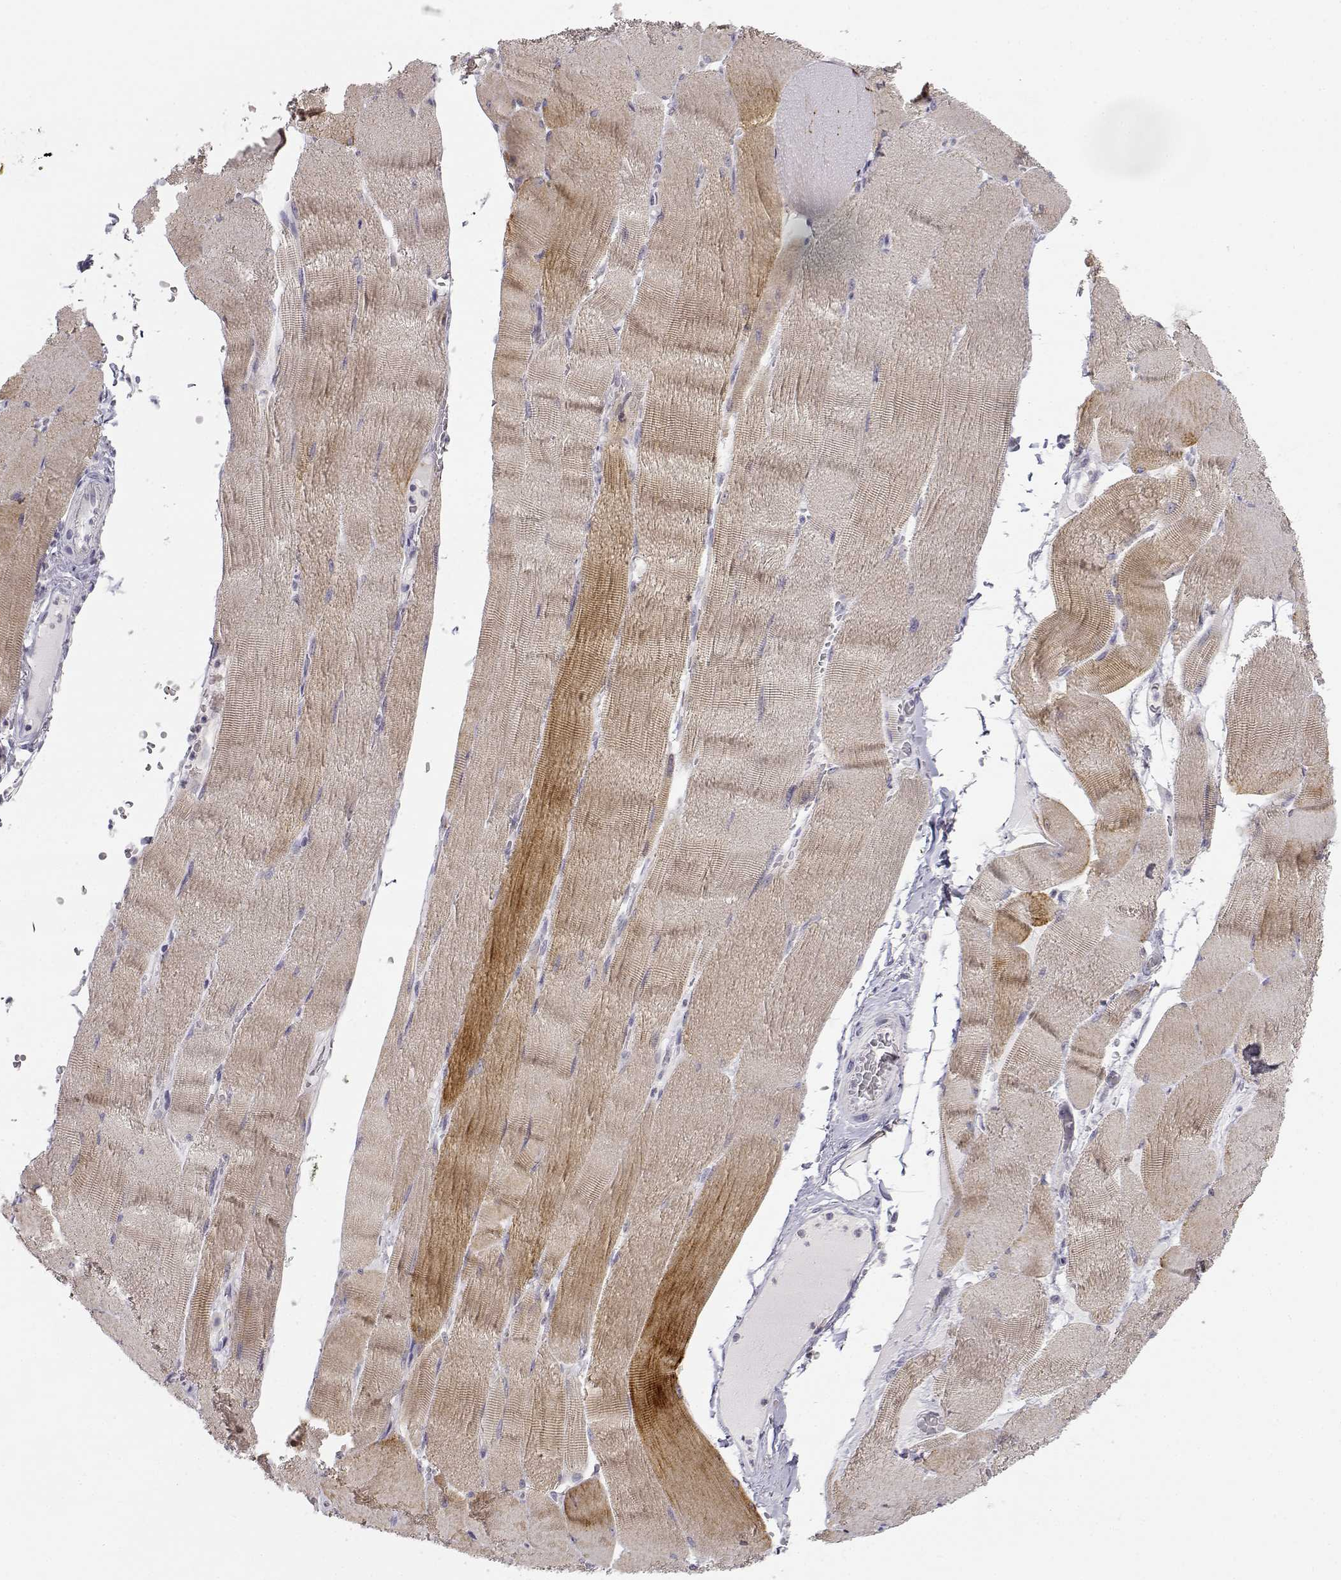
{"staining": {"intensity": "weak", "quantity": ">75%", "location": "cytoplasmic/membranous"}, "tissue": "skeletal muscle", "cell_type": "Myocytes", "image_type": "normal", "snomed": [{"axis": "morphology", "description": "Normal tissue, NOS"}, {"axis": "topography", "description": "Skeletal muscle"}], "caption": "IHC (DAB) staining of benign skeletal muscle exhibits weak cytoplasmic/membranous protein positivity in about >75% of myocytes.", "gene": "MYCBPAP", "patient": {"sex": "male", "age": 56}}